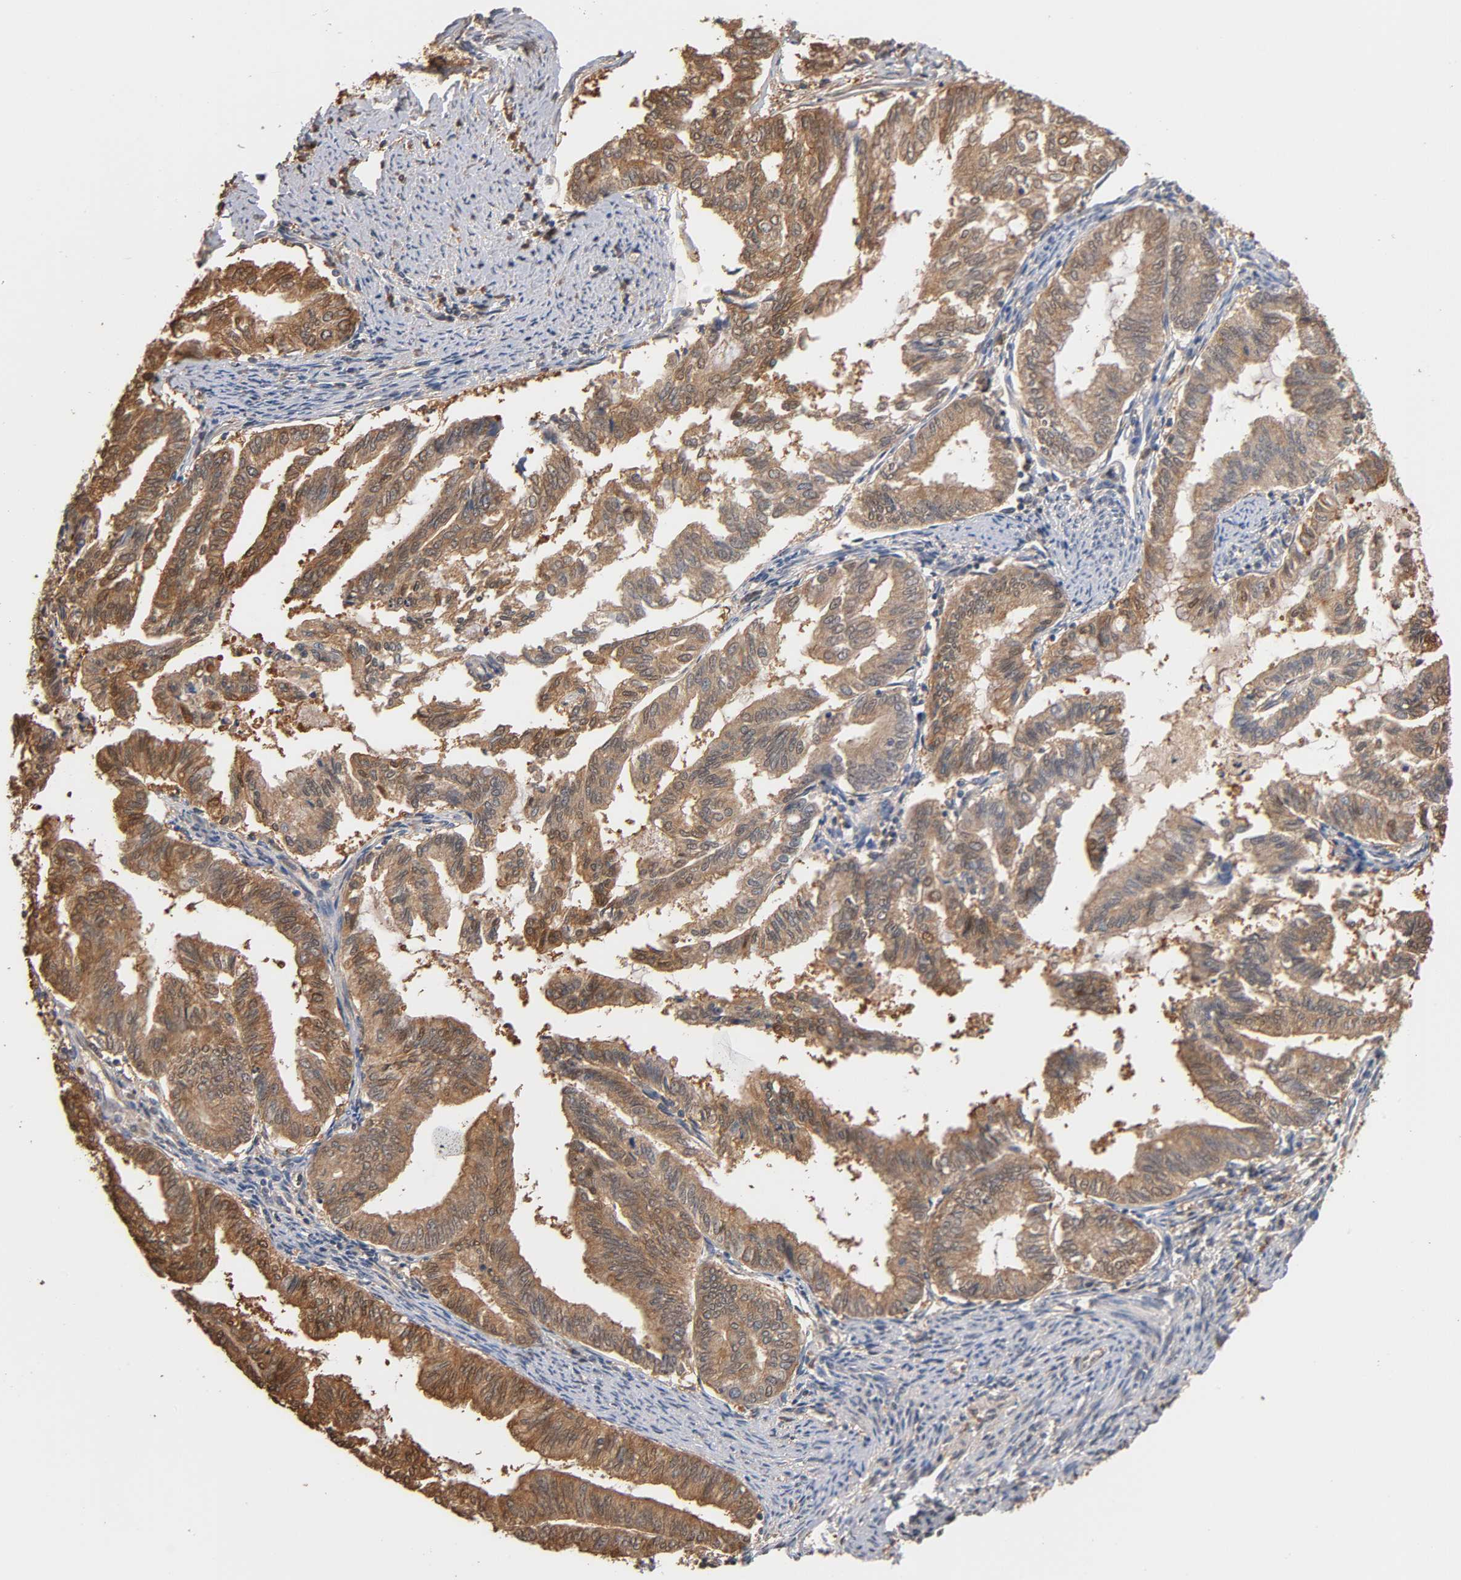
{"staining": {"intensity": "moderate", "quantity": ">75%", "location": "cytoplasmic/membranous"}, "tissue": "endometrial cancer", "cell_type": "Tumor cells", "image_type": "cancer", "snomed": [{"axis": "morphology", "description": "Adenocarcinoma, NOS"}, {"axis": "topography", "description": "Endometrium"}], "caption": "Tumor cells exhibit medium levels of moderate cytoplasmic/membranous expression in approximately >75% of cells in human endometrial cancer.", "gene": "ALDOA", "patient": {"sex": "female", "age": 79}}